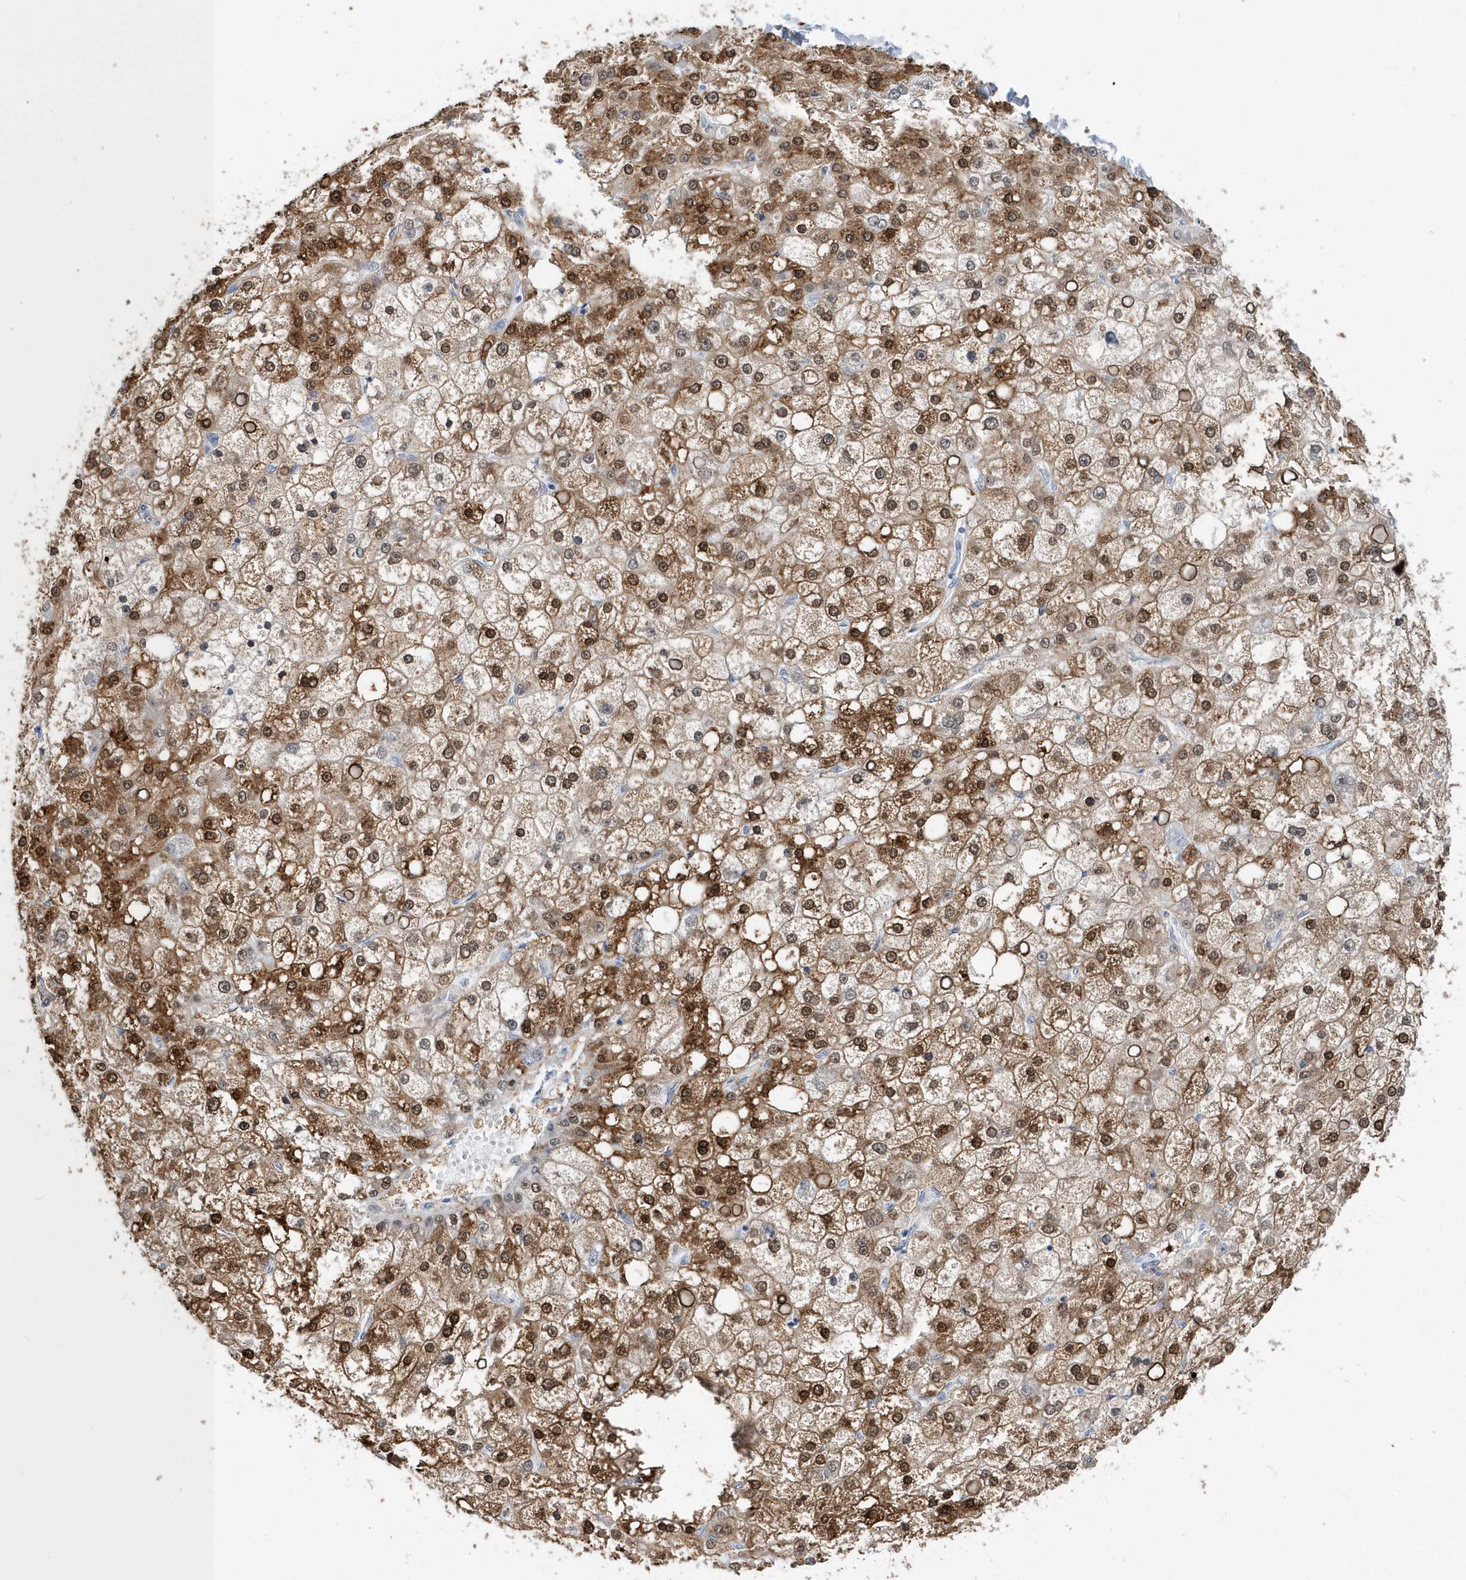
{"staining": {"intensity": "strong", "quantity": ">75%", "location": "cytoplasmic/membranous,nuclear"}, "tissue": "liver cancer", "cell_type": "Tumor cells", "image_type": "cancer", "snomed": [{"axis": "morphology", "description": "Carcinoma, Hepatocellular, NOS"}, {"axis": "topography", "description": "Liver"}], "caption": "Hepatocellular carcinoma (liver) tissue displays strong cytoplasmic/membranous and nuclear expression in about >75% of tumor cells, visualized by immunohistochemistry.", "gene": "ASCL4", "patient": {"sex": "male", "age": 67}}